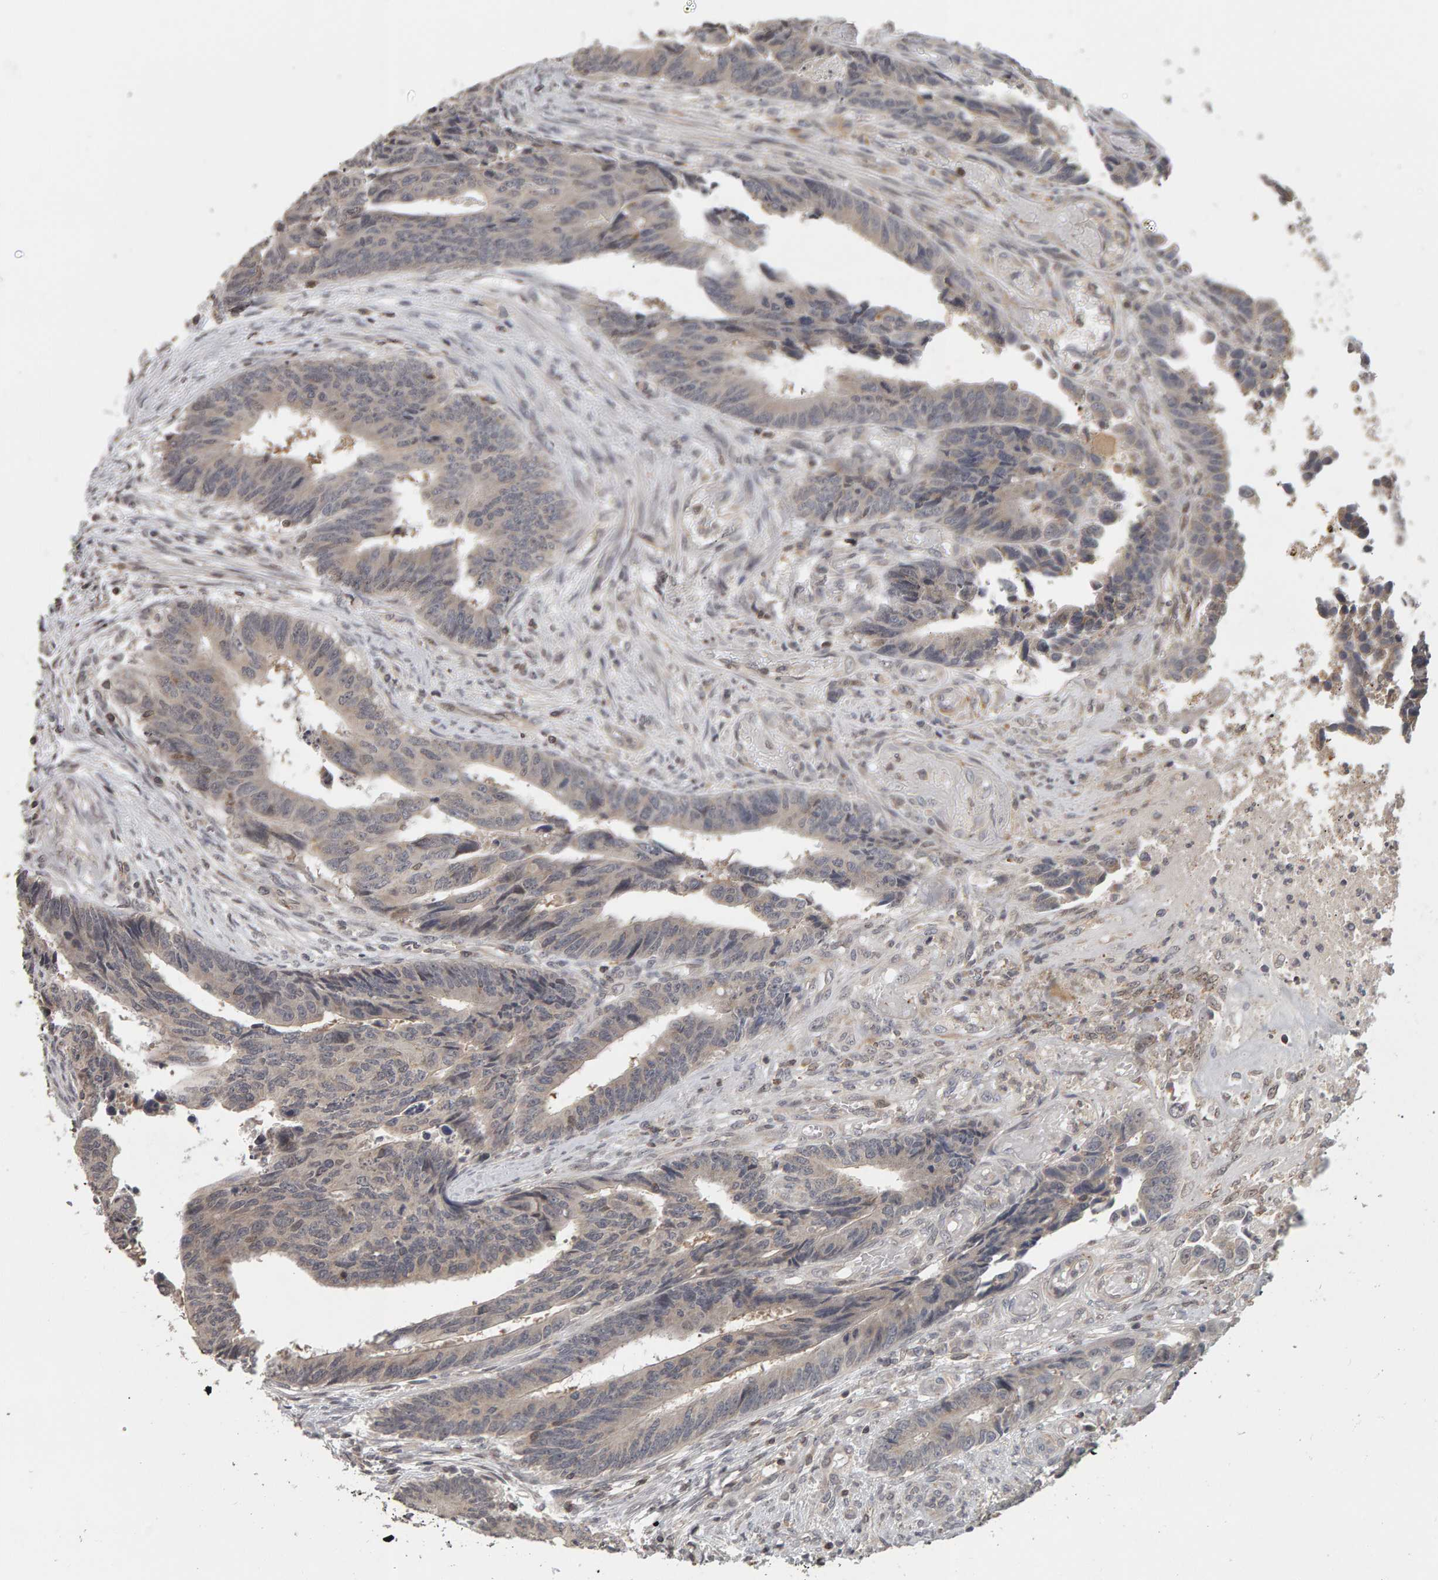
{"staining": {"intensity": "weak", "quantity": ">75%", "location": "cytoplasmic/membranous"}, "tissue": "colorectal cancer", "cell_type": "Tumor cells", "image_type": "cancer", "snomed": [{"axis": "morphology", "description": "Adenocarcinoma, NOS"}, {"axis": "topography", "description": "Rectum"}], "caption": "Colorectal adenocarcinoma tissue shows weak cytoplasmic/membranous staining in about >75% of tumor cells, visualized by immunohistochemistry.", "gene": "TEFM", "patient": {"sex": "male", "age": 84}}